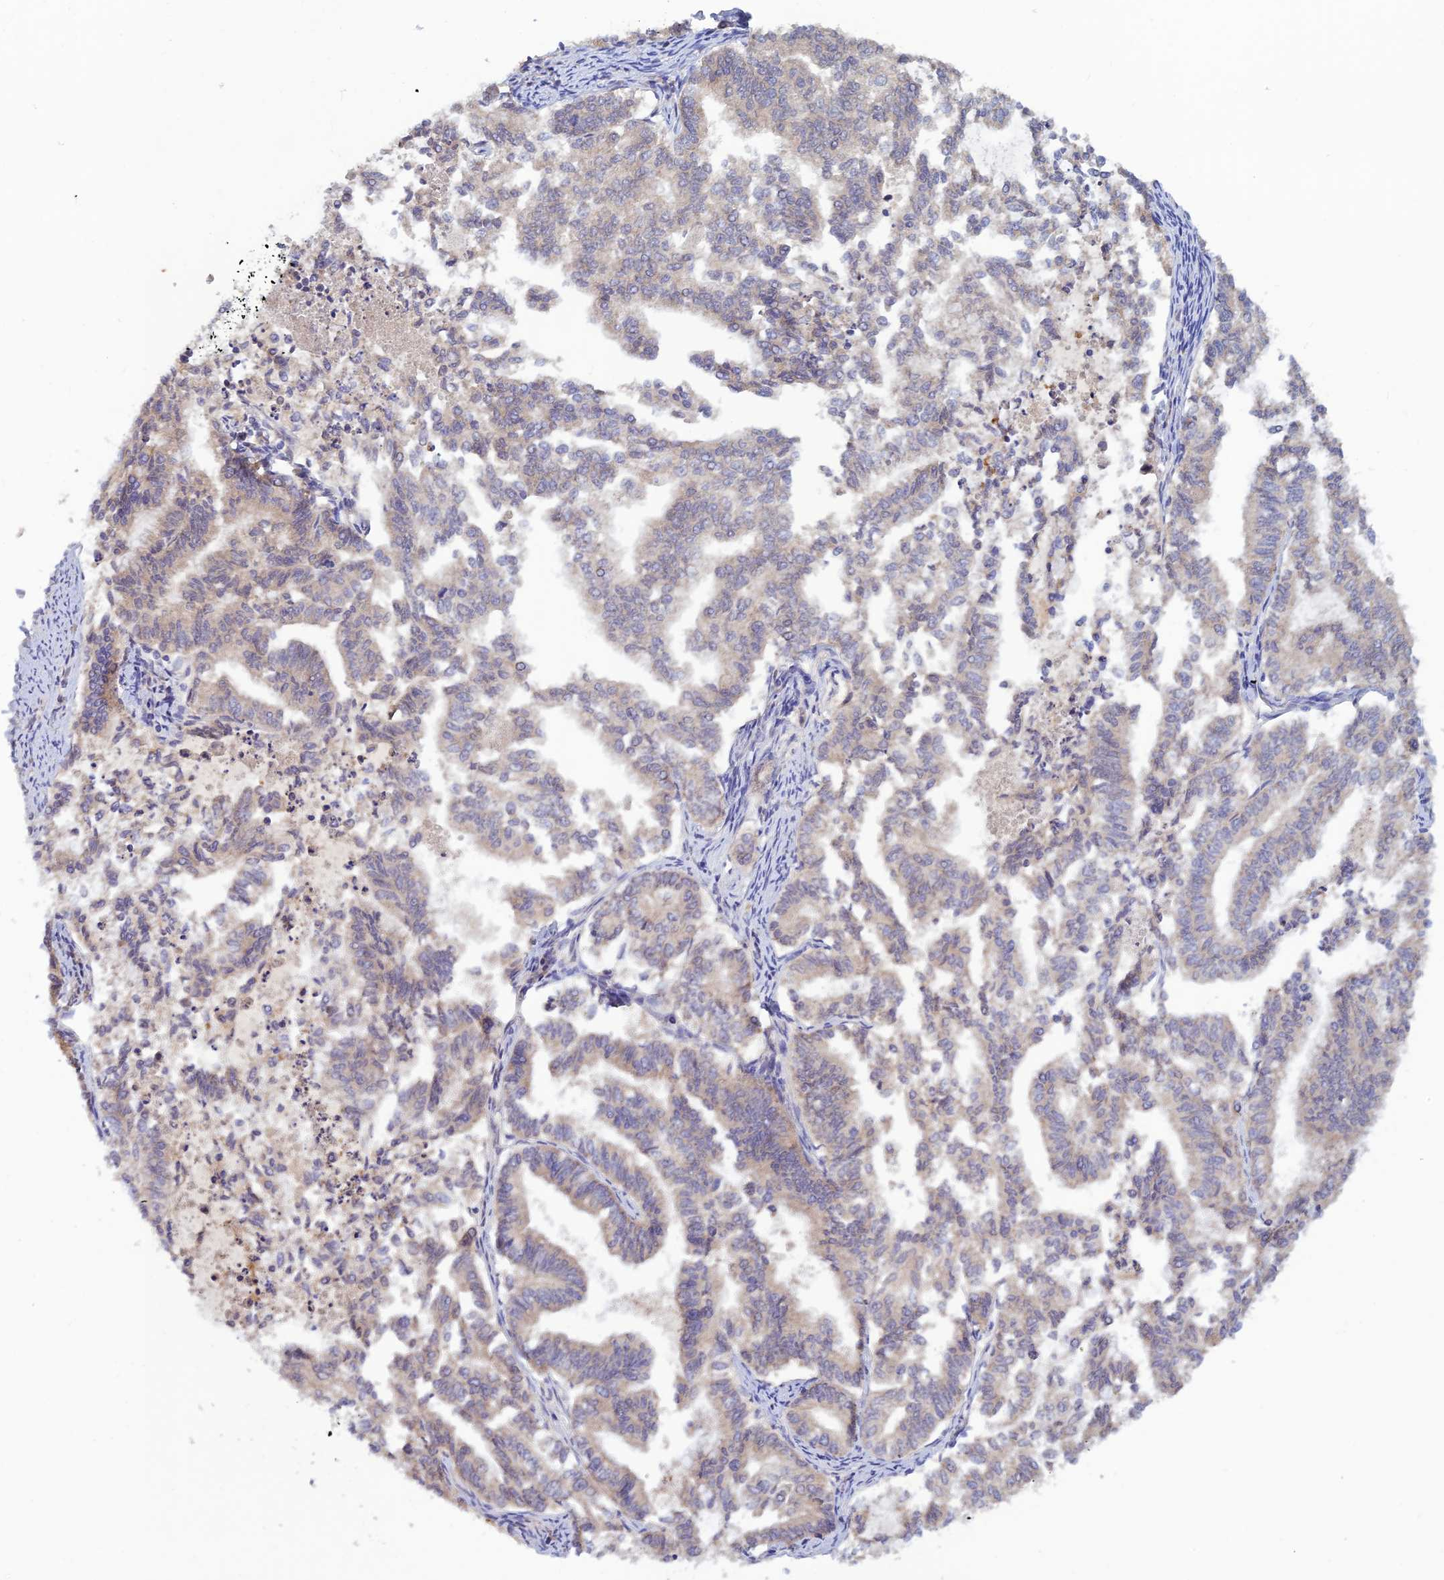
{"staining": {"intensity": "negative", "quantity": "none", "location": "none"}, "tissue": "endometrial cancer", "cell_type": "Tumor cells", "image_type": "cancer", "snomed": [{"axis": "morphology", "description": "Adenocarcinoma, NOS"}, {"axis": "topography", "description": "Endometrium"}], "caption": "This micrograph is of endometrial cancer (adenocarcinoma) stained with IHC to label a protein in brown with the nuclei are counter-stained blue. There is no staining in tumor cells.", "gene": "FASTKD5", "patient": {"sex": "female", "age": 79}}